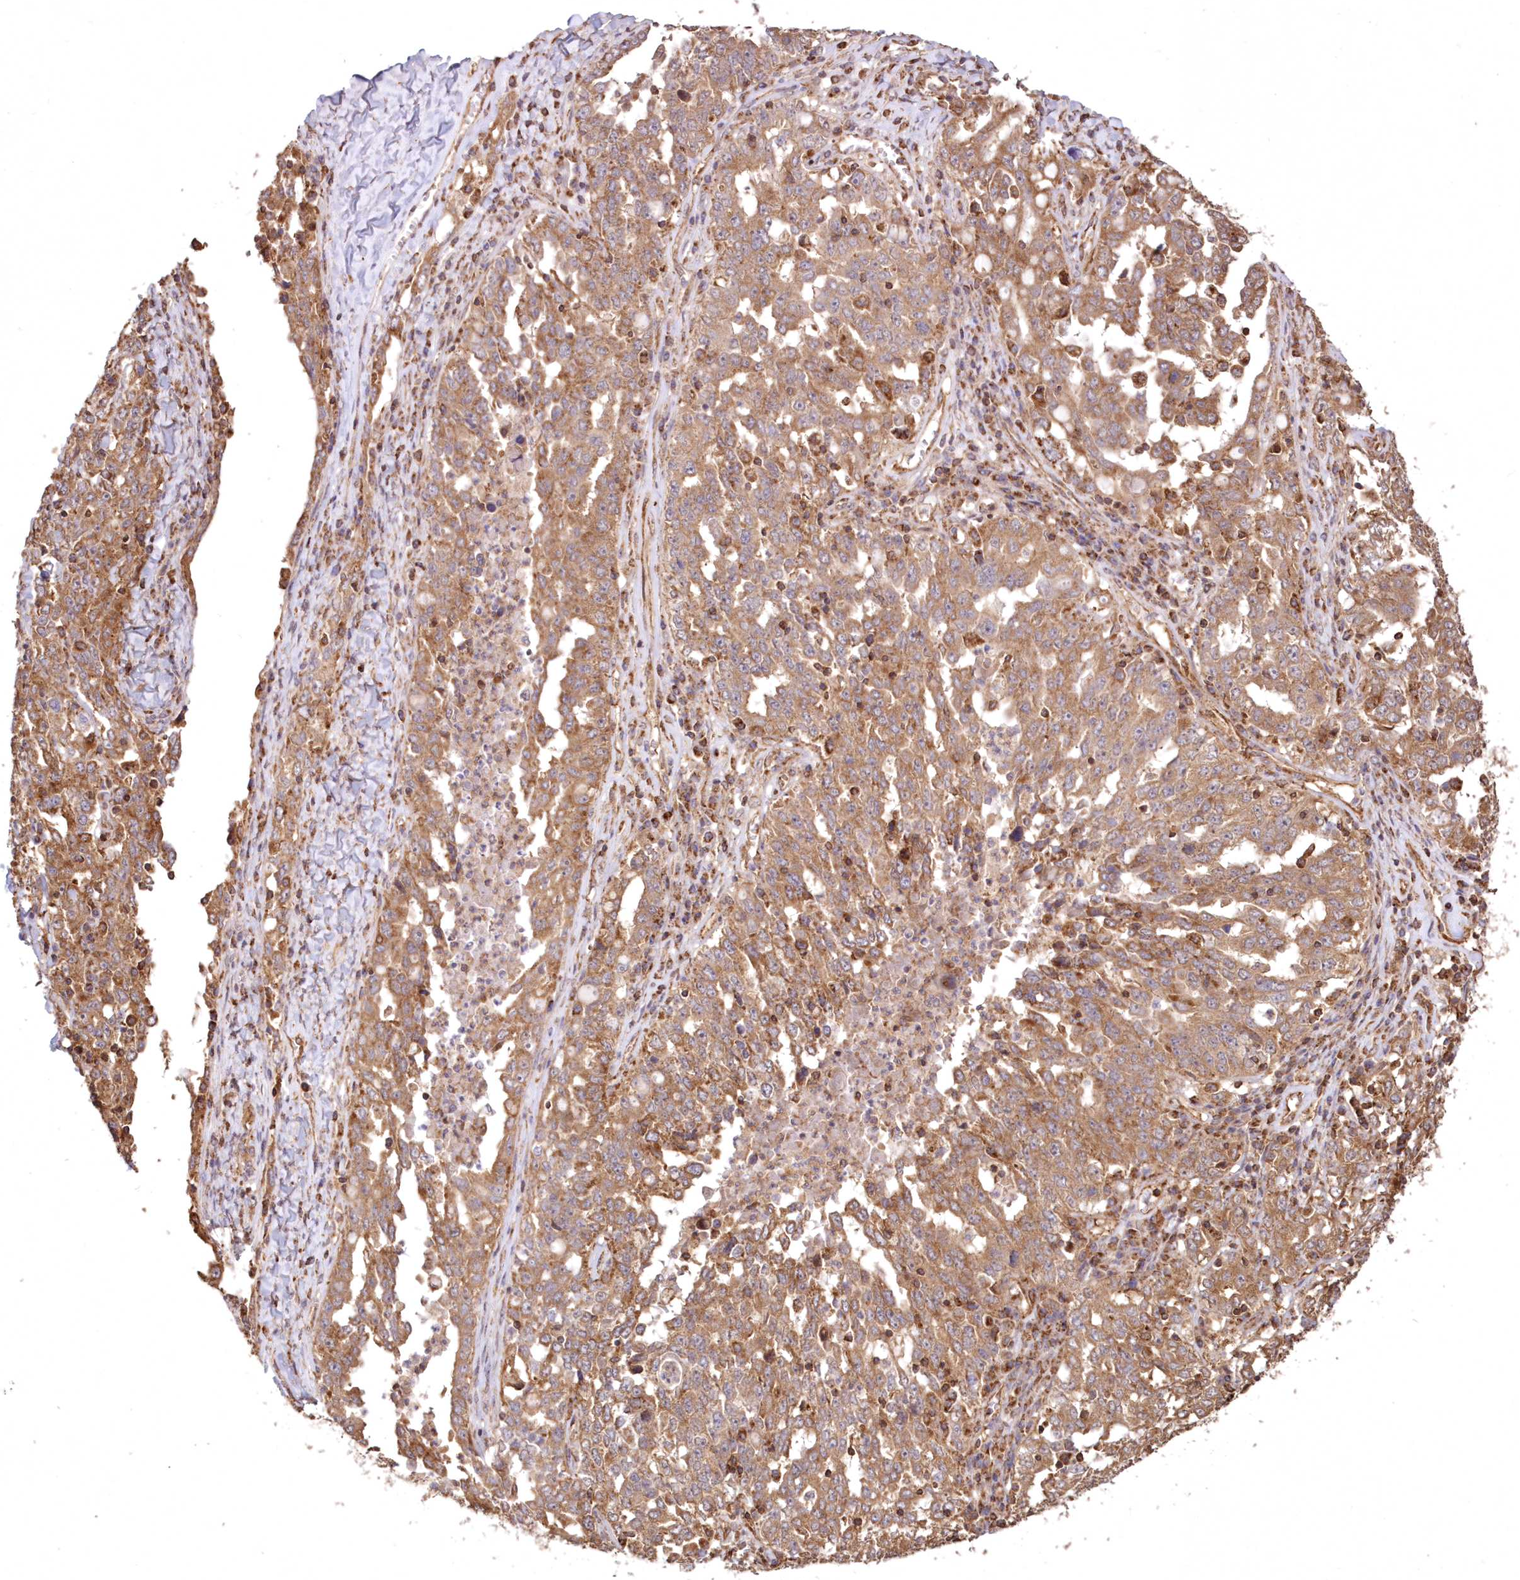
{"staining": {"intensity": "moderate", "quantity": ">75%", "location": "cytoplasmic/membranous"}, "tissue": "ovarian cancer", "cell_type": "Tumor cells", "image_type": "cancer", "snomed": [{"axis": "morphology", "description": "Carcinoma, endometroid"}, {"axis": "topography", "description": "Ovary"}], "caption": "Immunohistochemistry (IHC) of human ovarian cancer (endometroid carcinoma) demonstrates medium levels of moderate cytoplasmic/membranous positivity in about >75% of tumor cells. The protein is stained brown, and the nuclei are stained in blue (DAB (3,3'-diaminobenzidine) IHC with brightfield microscopy, high magnification).", "gene": "TMEM139", "patient": {"sex": "female", "age": 62}}